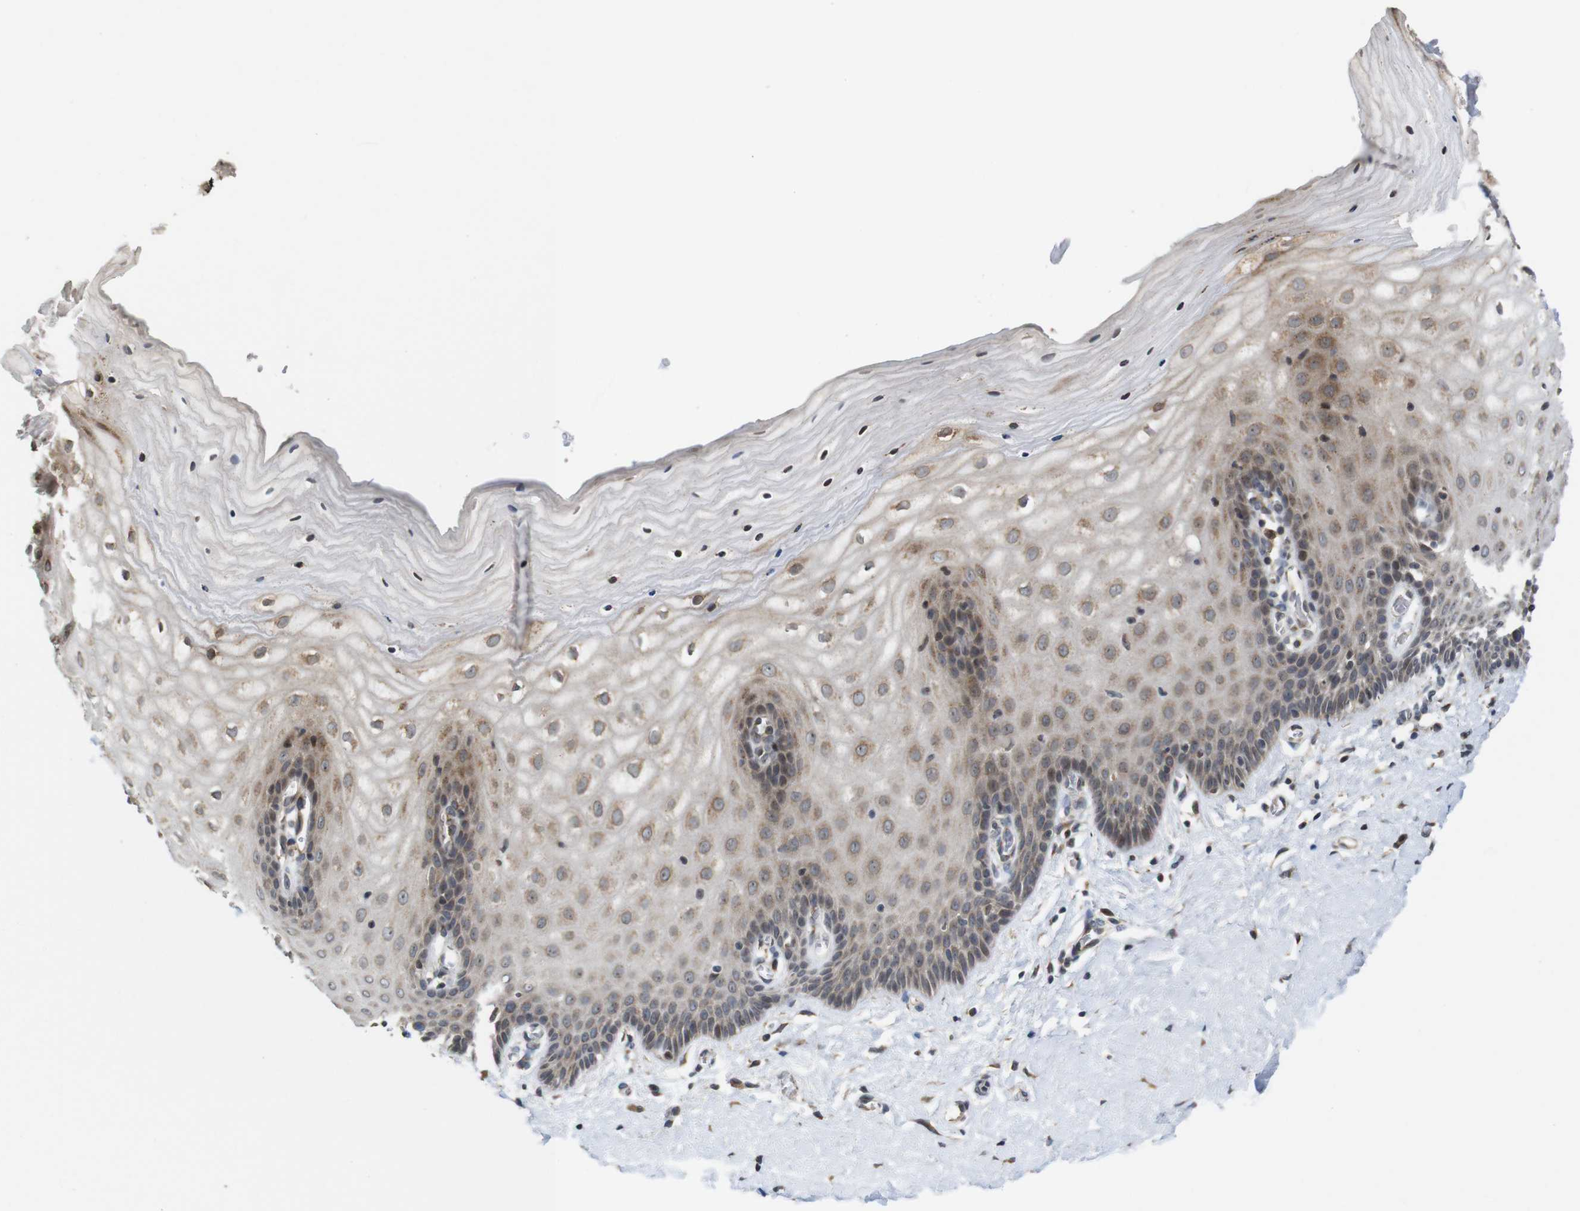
{"staining": {"intensity": "strong", "quantity": ">75%", "location": "cytoplasmic/membranous,nuclear"}, "tissue": "cervix", "cell_type": "Glandular cells", "image_type": "normal", "snomed": [{"axis": "morphology", "description": "Normal tissue, NOS"}, {"axis": "topography", "description": "Cervix"}], "caption": "This photomicrograph reveals normal cervix stained with IHC to label a protein in brown. The cytoplasmic/membranous,nuclear of glandular cells show strong positivity for the protein. Nuclei are counter-stained blue.", "gene": "EFCAB14", "patient": {"sex": "female", "age": 55}}